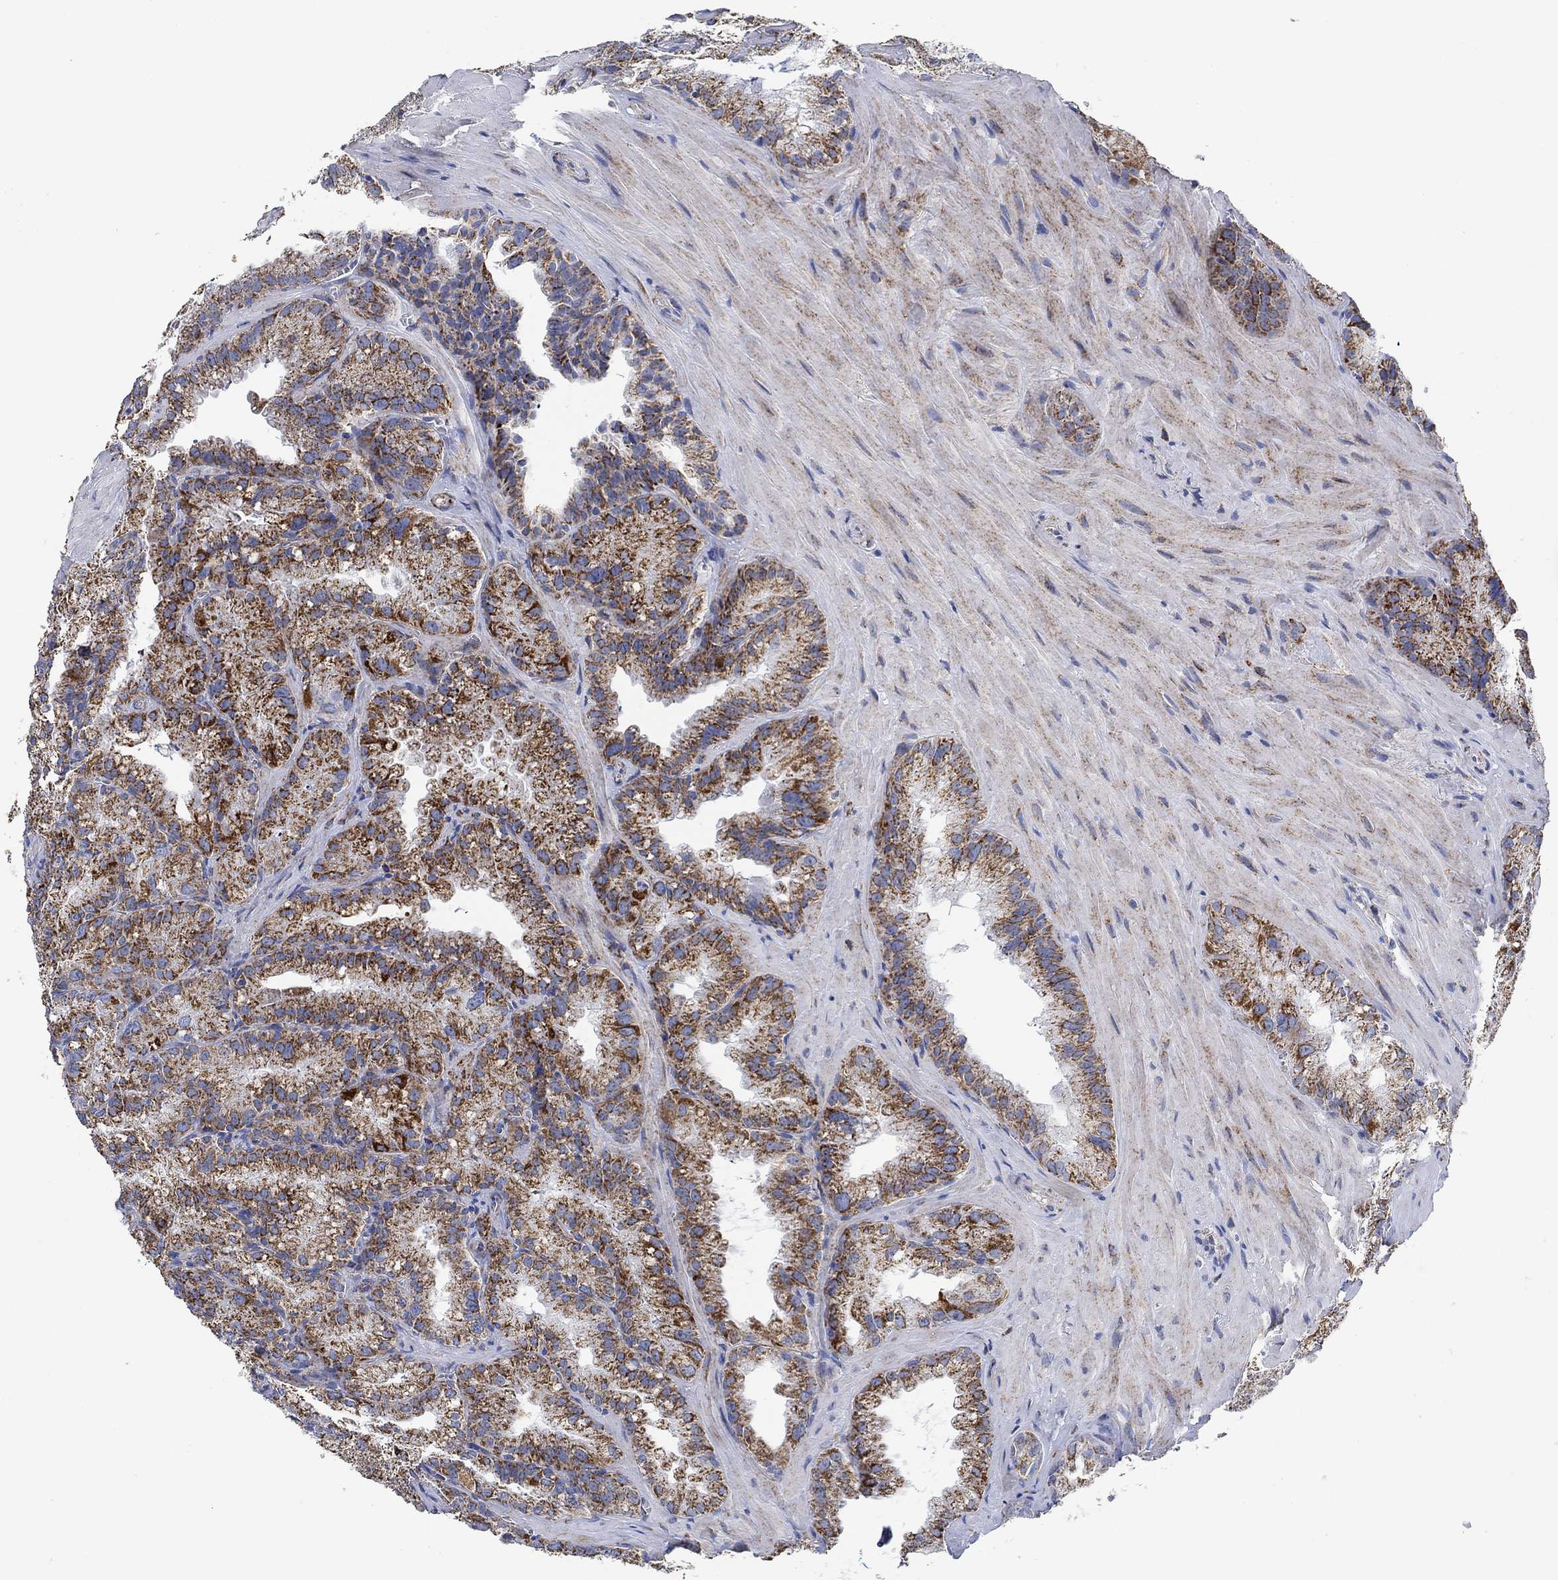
{"staining": {"intensity": "strong", "quantity": "25%-75%", "location": "cytoplasmic/membranous"}, "tissue": "seminal vesicle", "cell_type": "Glandular cells", "image_type": "normal", "snomed": [{"axis": "morphology", "description": "Normal tissue, NOS"}, {"axis": "topography", "description": "Seminal veicle"}], "caption": "Protein positivity by IHC reveals strong cytoplasmic/membranous expression in about 25%-75% of glandular cells in normal seminal vesicle. The protein is shown in brown color, while the nuclei are stained blue.", "gene": "NDUFS3", "patient": {"sex": "male", "age": 57}}